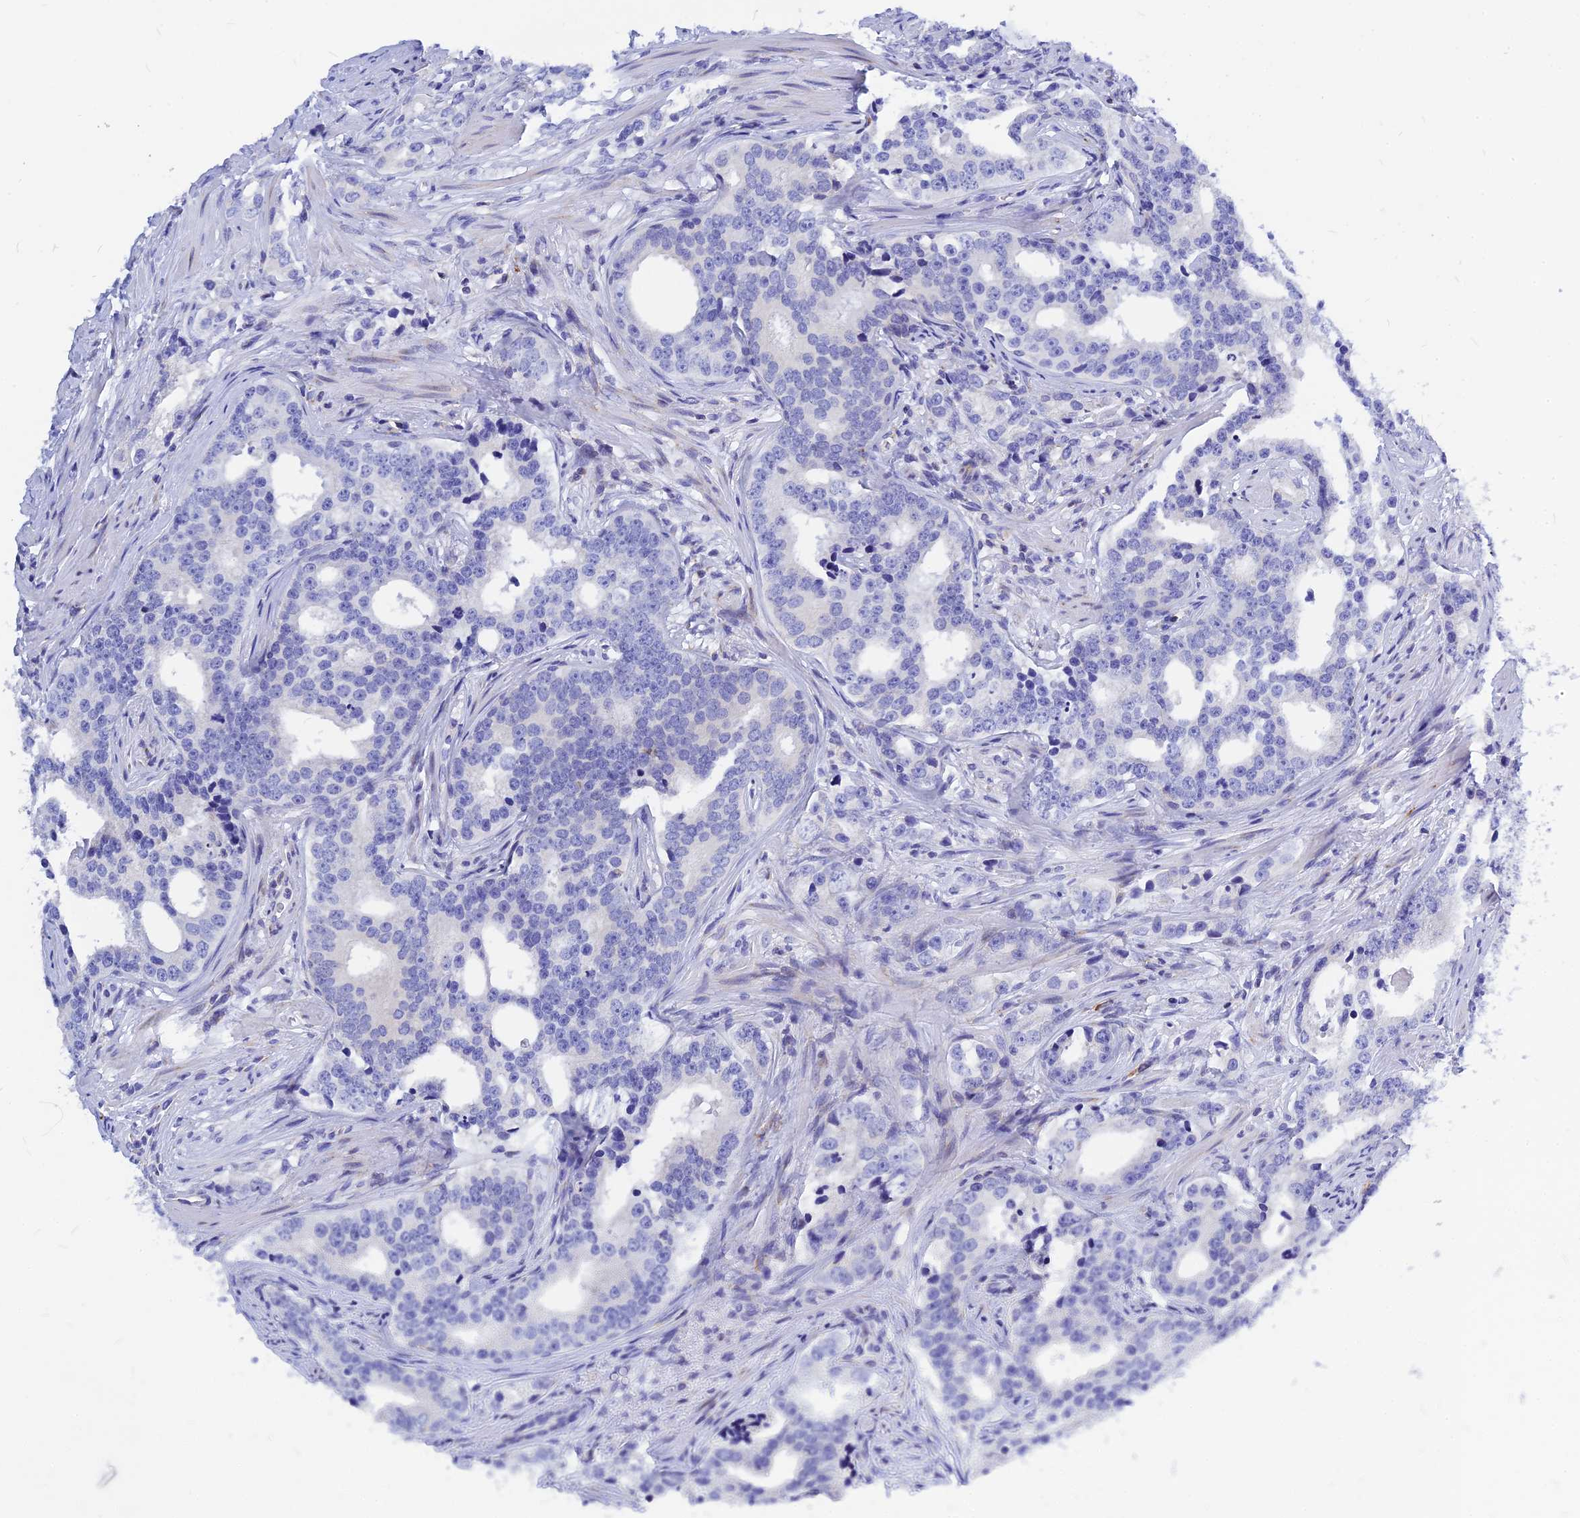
{"staining": {"intensity": "negative", "quantity": "none", "location": "none"}, "tissue": "prostate cancer", "cell_type": "Tumor cells", "image_type": "cancer", "snomed": [{"axis": "morphology", "description": "Adenocarcinoma, High grade"}, {"axis": "topography", "description": "Prostate"}], "caption": "Tumor cells show no significant positivity in prostate adenocarcinoma (high-grade).", "gene": "CNOT6", "patient": {"sex": "male", "age": 62}}